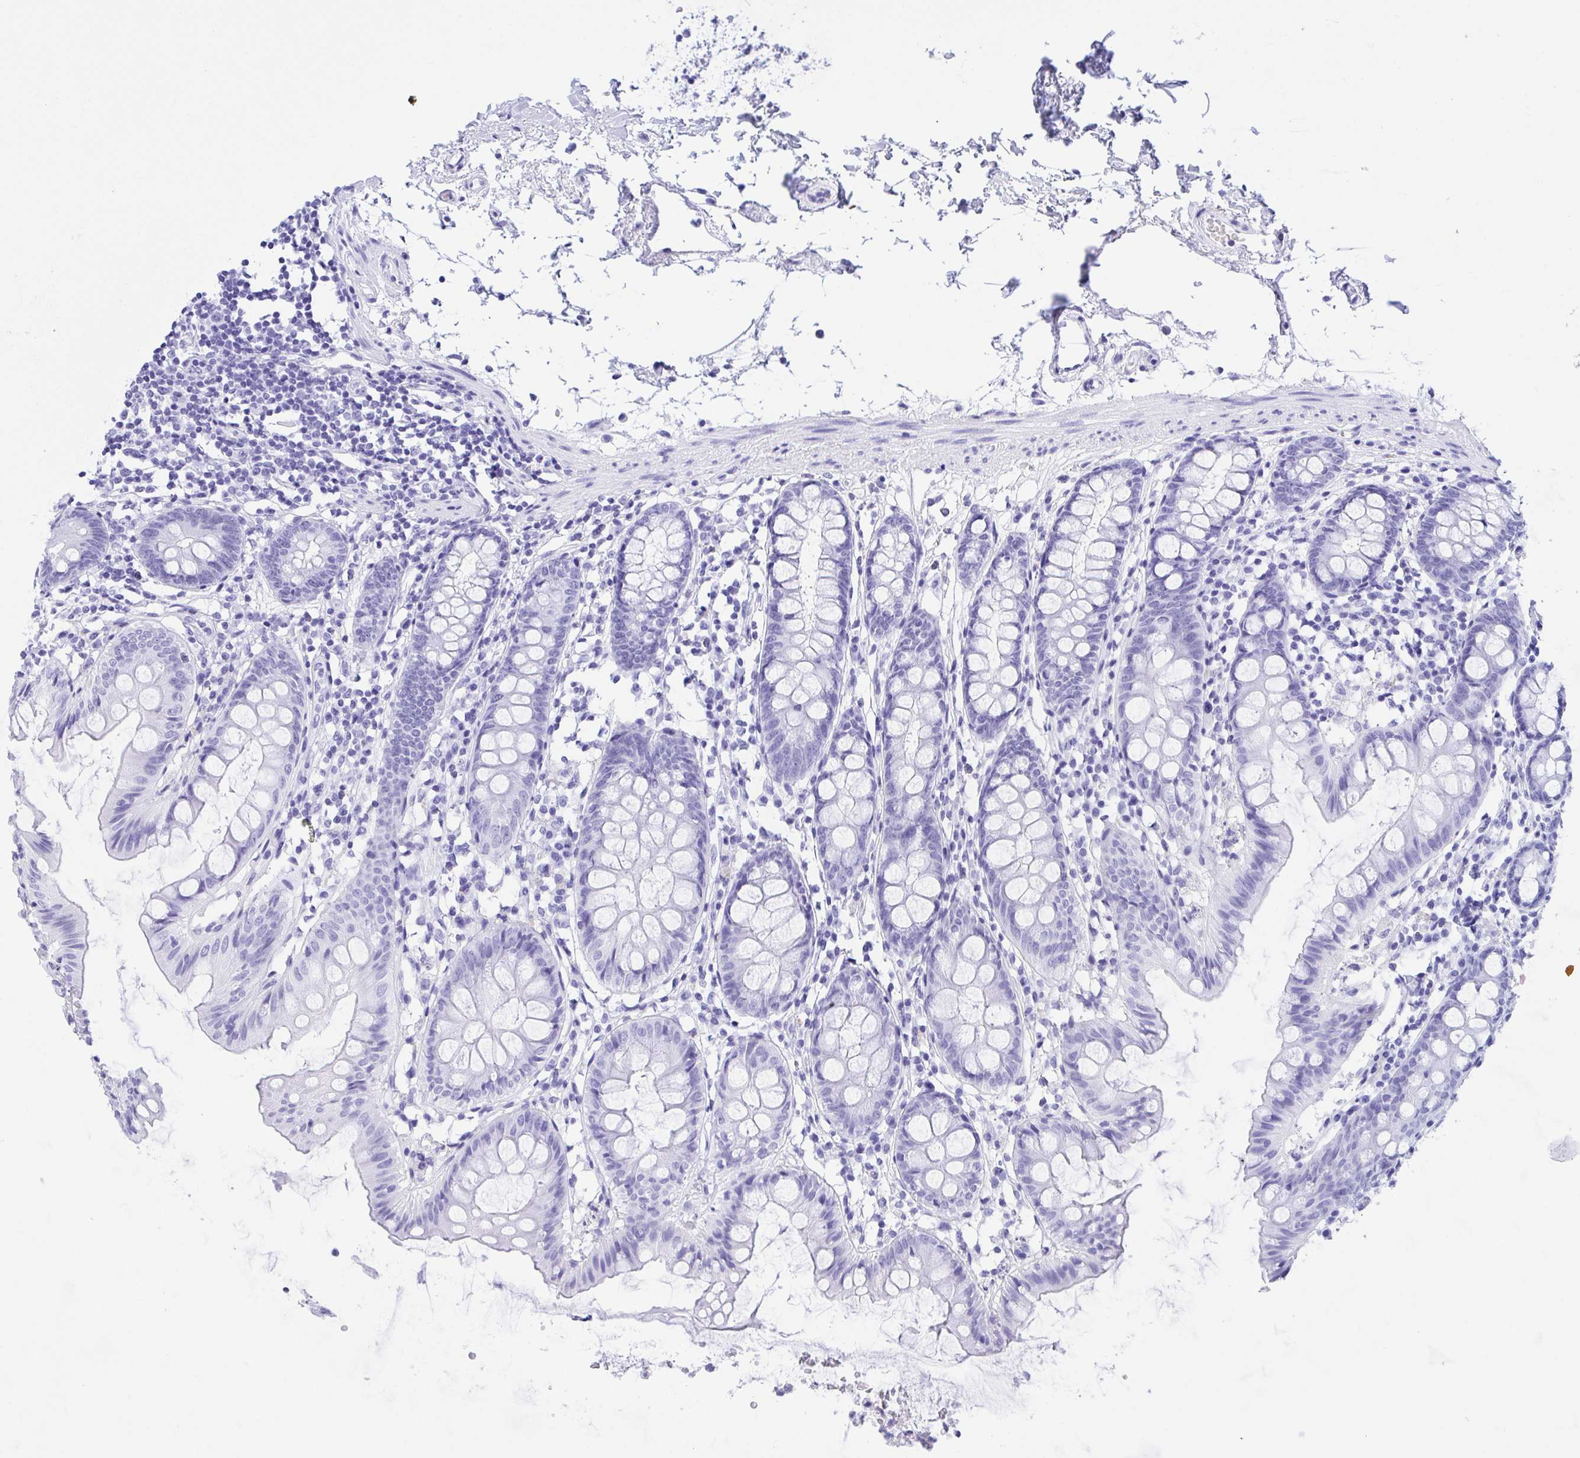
{"staining": {"intensity": "negative", "quantity": "none", "location": "none"}, "tissue": "colon", "cell_type": "Endothelial cells", "image_type": "normal", "snomed": [{"axis": "morphology", "description": "Normal tissue, NOS"}, {"axis": "topography", "description": "Colon"}], "caption": "Endothelial cells show no significant protein positivity in benign colon.", "gene": "ANK1", "patient": {"sex": "female", "age": 84}}